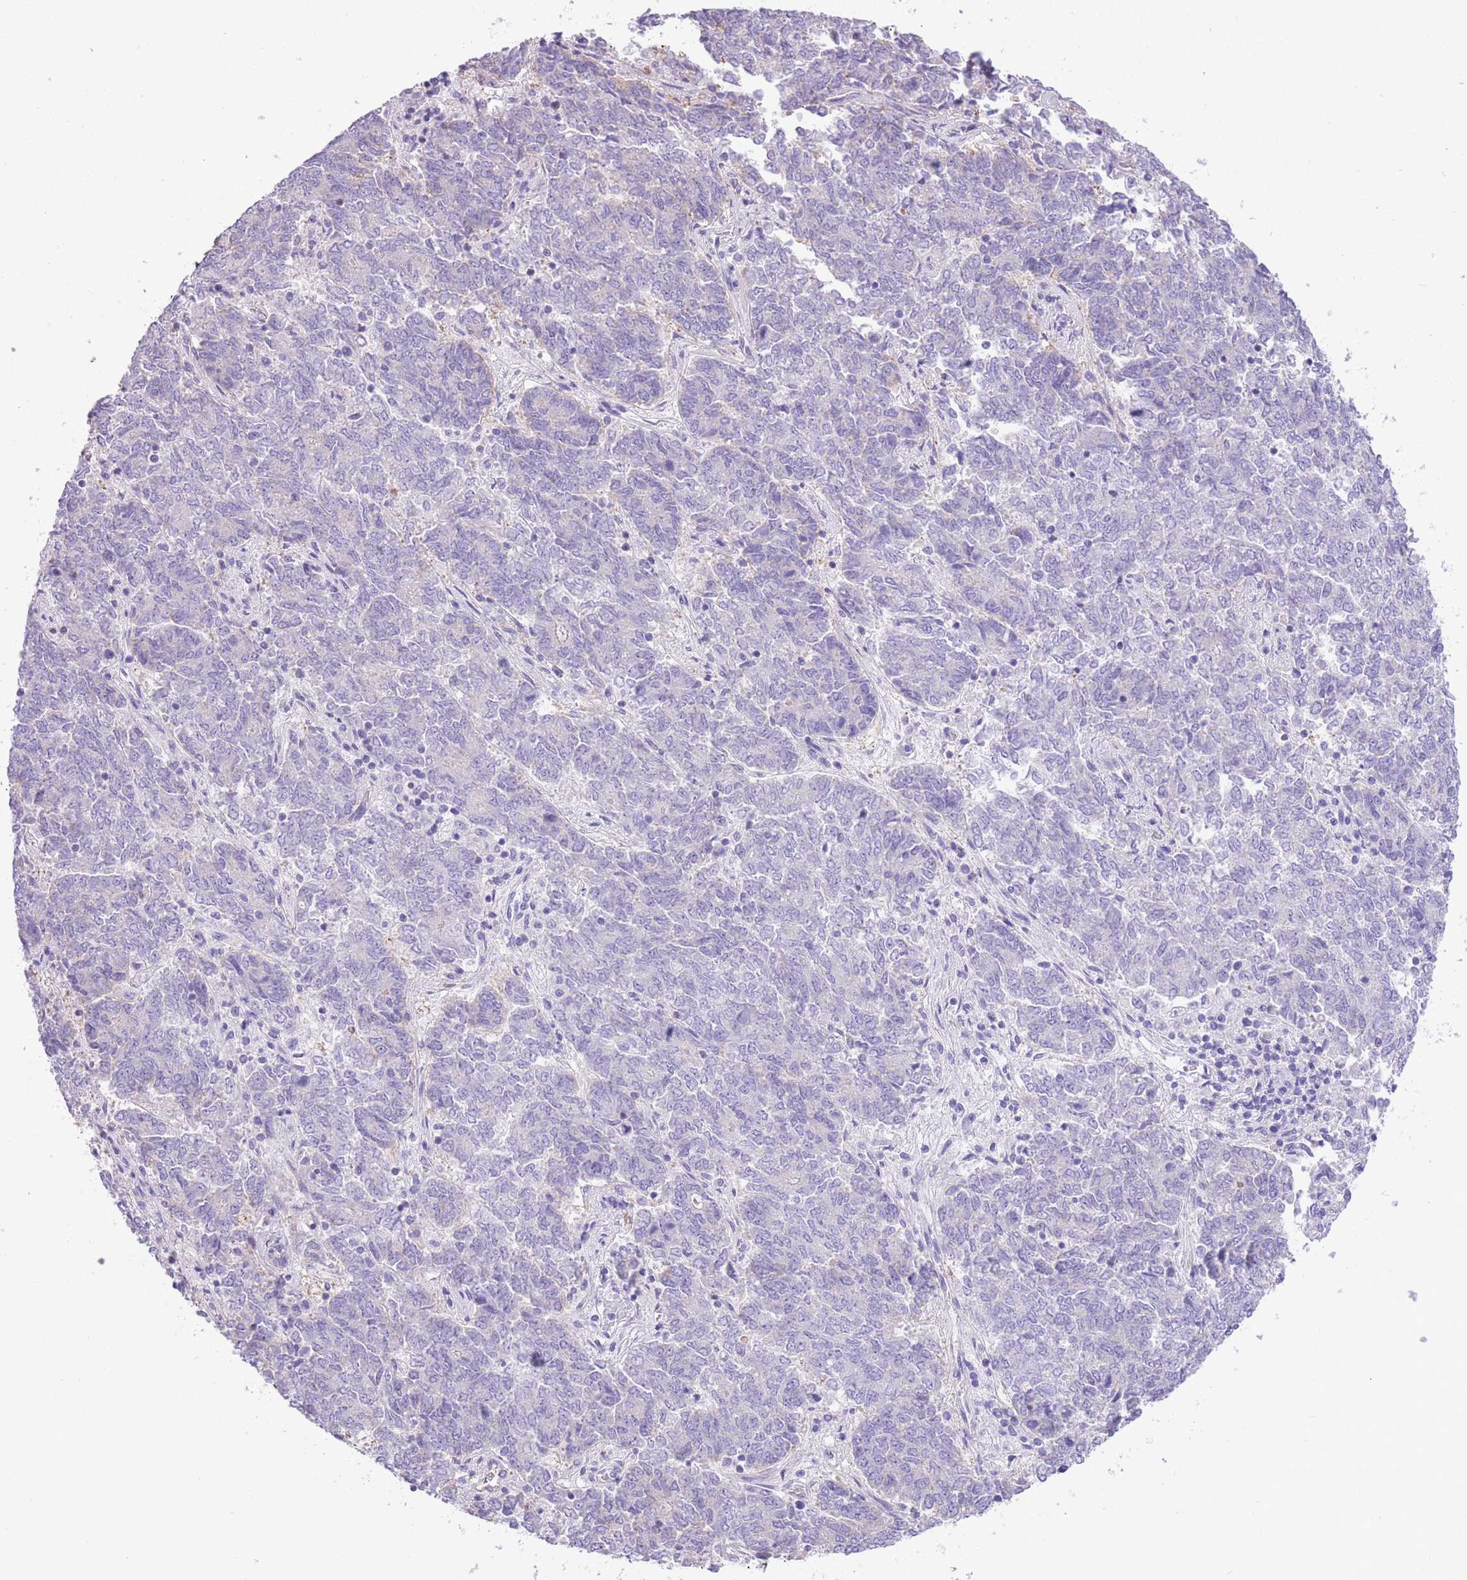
{"staining": {"intensity": "negative", "quantity": "none", "location": "none"}, "tissue": "endometrial cancer", "cell_type": "Tumor cells", "image_type": "cancer", "snomed": [{"axis": "morphology", "description": "Adenocarcinoma, NOS"}, {"axis": "topography", "description": "Endometrium"}], "caption": "This micrograph is of adenocarcinoma (endometrial) stained with immunohistochemistry to label a protein in brown with the nuclei are counter-stained blue. There is no expression in tumor cells.", "gene": "RHOU", "patient": {"sex": "female", "age": 80}}